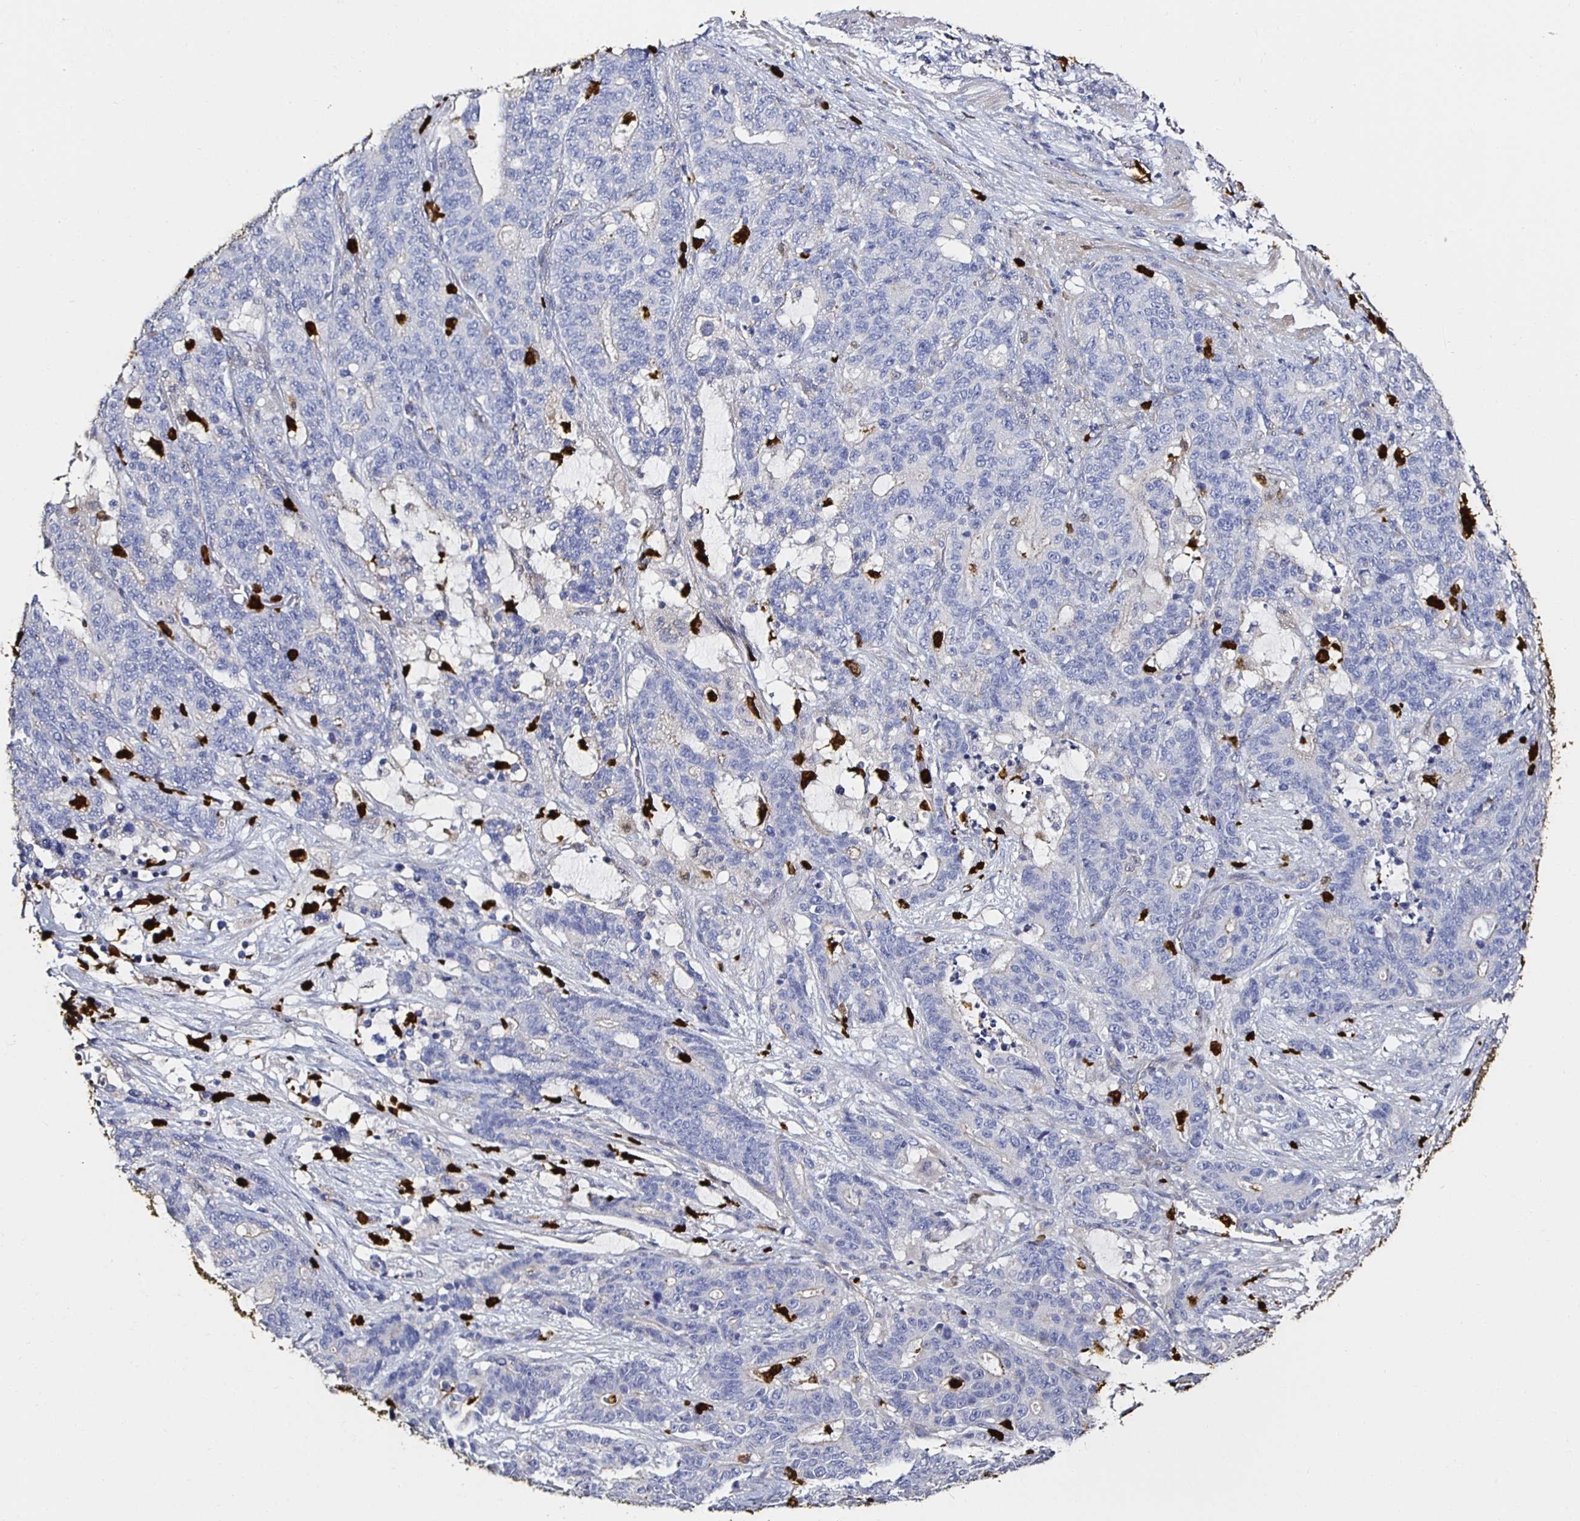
{"staining": {"intensity": "negative", "quantity": "none", "location": "none"}, "tissue": "stomach cancer", "cell_type": "Tumor cells", "image_type": "cancer", "snomed": [{"axis": "morphology", "description": "Normal tissue, NOS"}, {"axis": "morphology", "description": "Adenocarcinoma, NOS"}, {"axis": "topography", "description": "Stomach"}], "caption": "Immunohistochemical staining of human adenocarcinoma (stomach) exhibits no significant staining in tumor cells. (DAB (3,3'-diaminobenzidine) immunohistochemistry, high magnification).", "gene": "TLR4", "patient": {"sex": "female", "age": 64}}